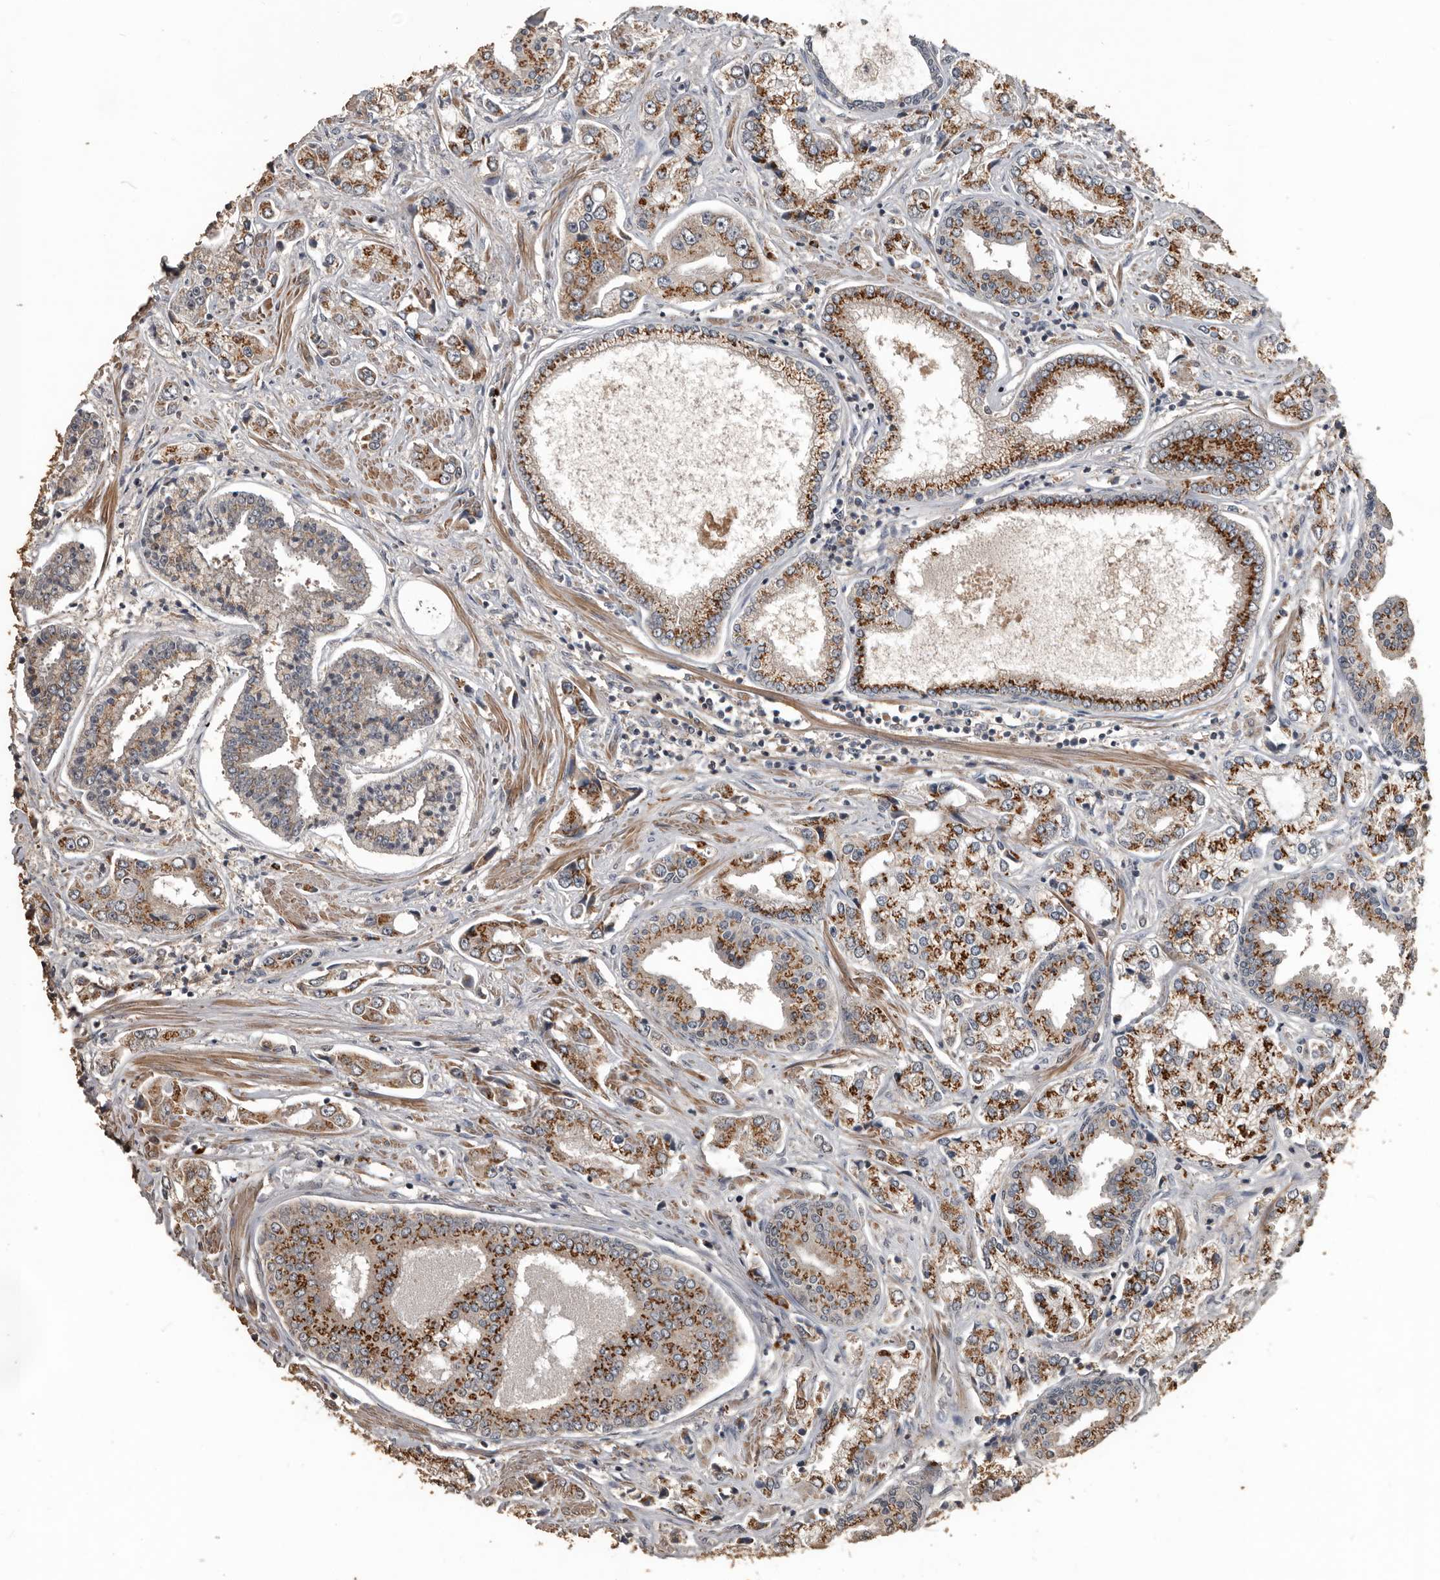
{"staining": {"intensity": "strong", "quantity": ">75%", "location": "cytoplasmic/membranous"}, "tissue": "prostate cancer", "cell_type": "Tumor cells", "image_type": "cancer", "snomed": [{"axis": "morphology", "description": "Adenocarcinoma, High grade"}, {"axis": "topography", "description": "Prostate"}], "caption": "The image demonstrates immunohistochemical staining of prostate adenocarcinoma (high-grade). There is strong cytoplasmic/membranous positivity is identified in approximately >75% of tumor cells. The staining was performed using DAB to visualize the protein expression in brown, while the nuclei were stained in blue with hematoxylin (Magnification: 20x).", "gene": "BAMBI", "patient": {"sex": "male", "age": 66}}